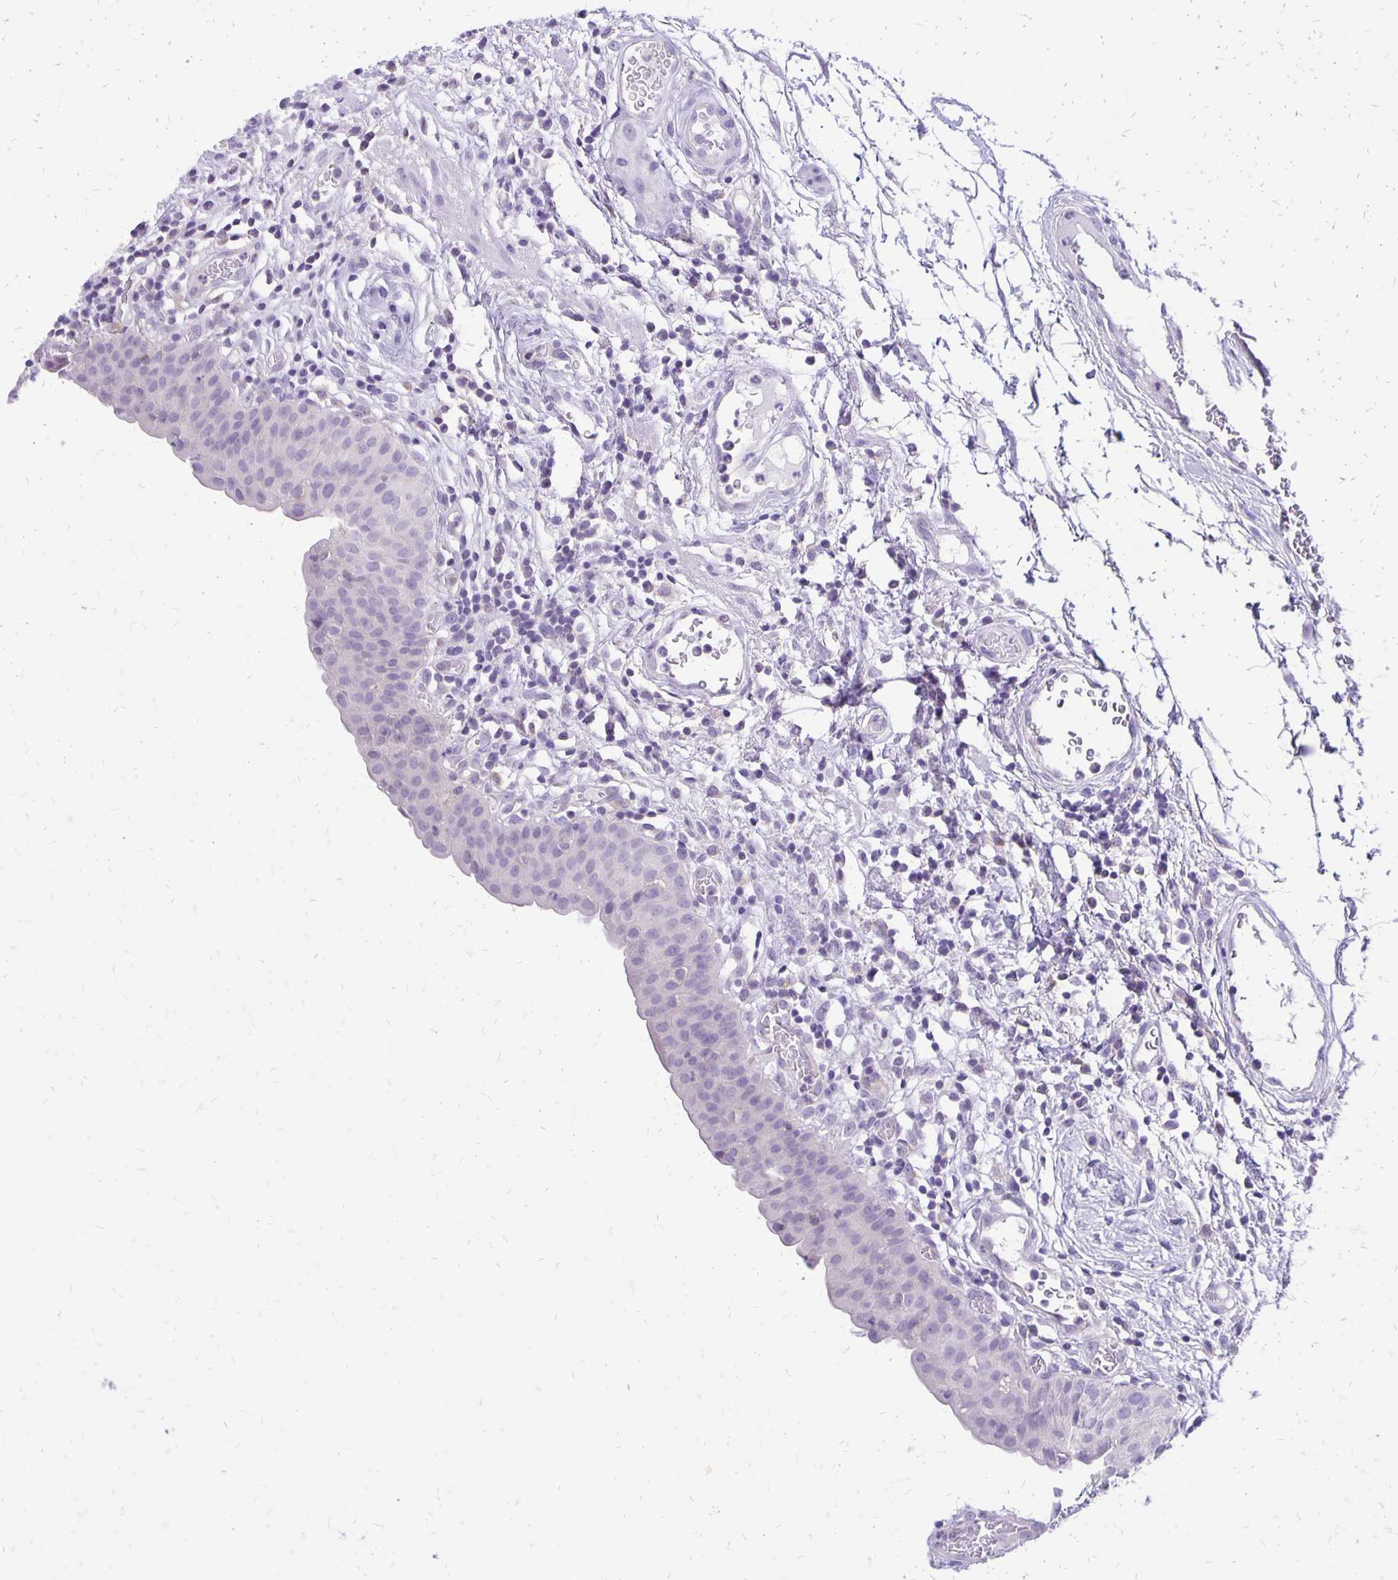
{"staining": {"intensity": "negative", "quantity": "none", "location": "none"}, "tissue": "urinary bladder", "cell_type": "Urothelial cells", "image_type": "normal", "snomed": [{"axis": "morphology", "description": "Normal tissue, NOS"}, {"axis": "morphology", "description": "Inflammation, NOS"}, {"axis": "topography", "description": "Urinary bladder"}], "caption": "A high-resolution image shows immunohistochemistry (IHC) staining of normal urinary bladder, which exhibits no significant expression in urothelial cells.", "gene": "ANKRD45", "patient": {"sex": "male", "age": 57}}